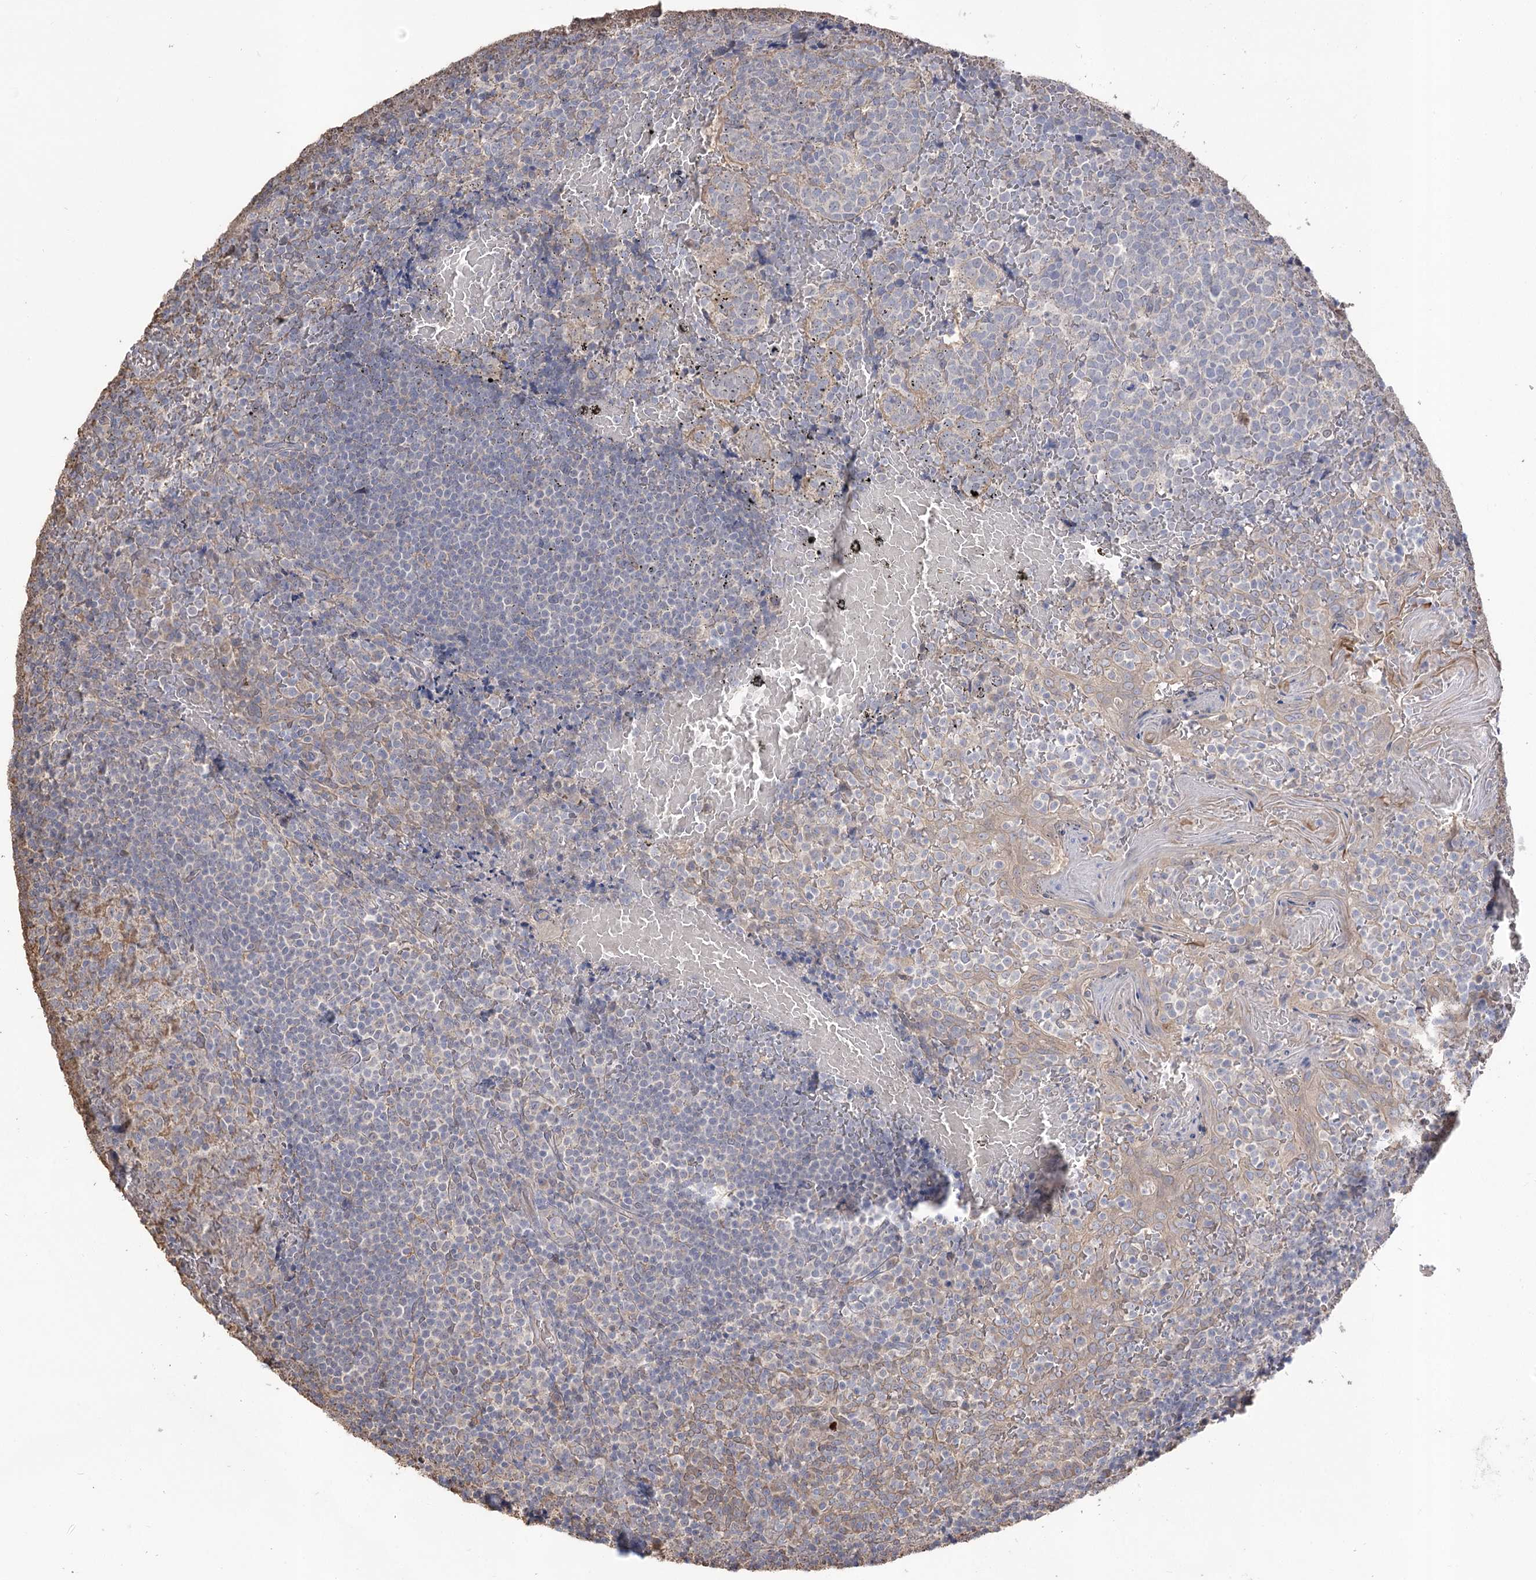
{"staining": {"intensity": "negative", "quantity": "none", "location": "none"}, "tissue": "tonsil", "cell_type": "Germinal center cells", "image_type": "normal", "snomed": [{"axis": "morphology", "description": "Normal tissue, NOS"}, {"axis": "topography", "description": "Tonsil"}], "caption": "Tonsil was stained to show a protein in brown. There is no significant positivity in germinal center cells. (Stains: DAB (3,3'-diaminobenzidine) IHC with hematoxylin counter stain, Microscopy: brightfield microscopy at high magnification).", "gene": "R3HDM2", "patient": {"sex": "female", "age": 19}}